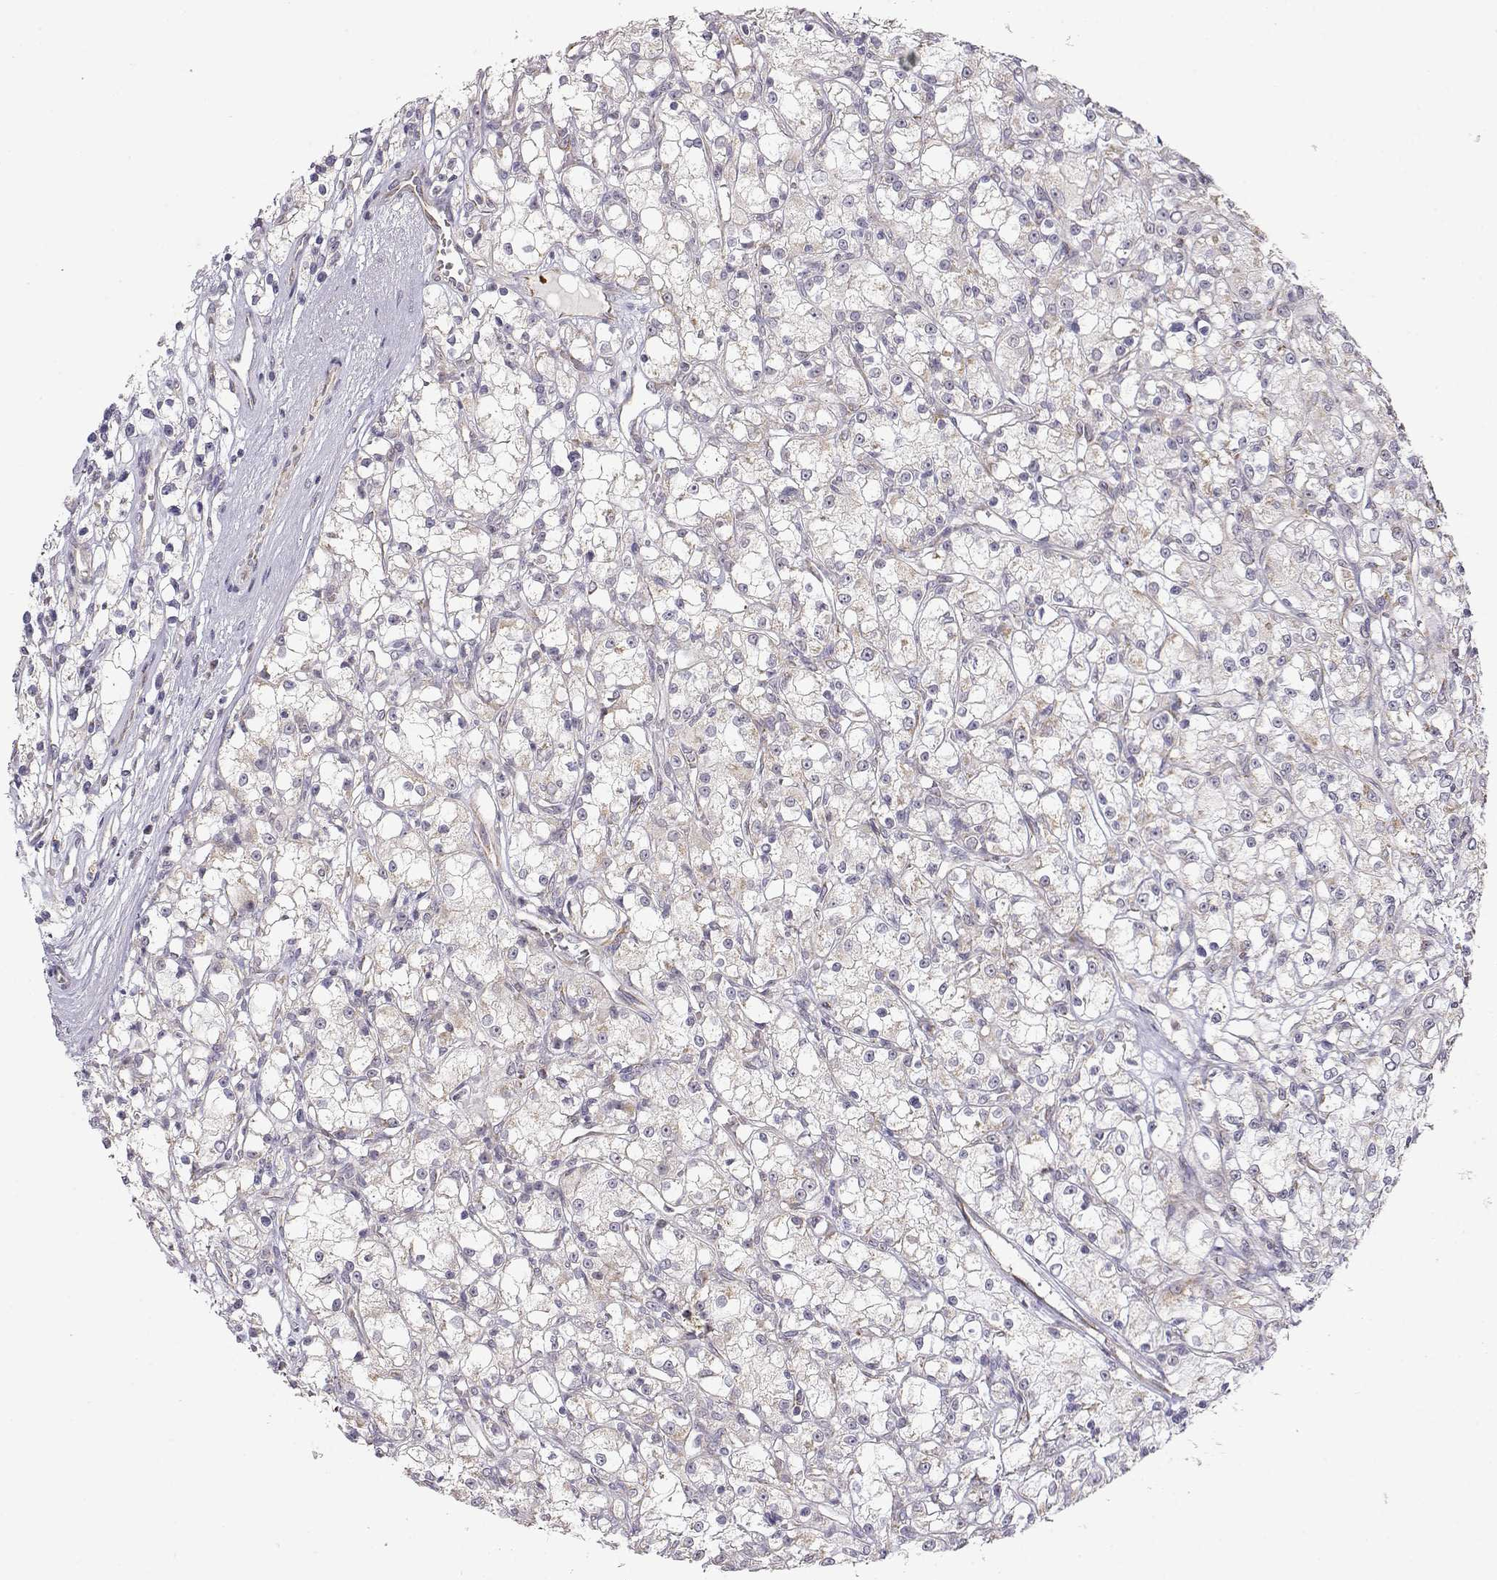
{"staining": {"intensity": "negative", "quantity": "none", "location": "none"}, "tissue": "renal cancer", "cell_type": "Tumor cells", "image_type": "cancer", "snomed": [{"axis": "morphology", "description": "Adenocarcinoma, NOS"}, {"axis": "topography", "description": "Kidney"}], "caption": "High power microscopy photomicrograph of an immunohistochemistry (IHC) micrograph of renal adenocarcinoma, revealing no significant staining in tumor cells. (Brightfield microscopy of DAB (3,3'-diaminobenzidine) immunohistochemistry (IHC) at high magnification).", "gene": "EXOG", "patient": {"sex": "female", "age": 59}}